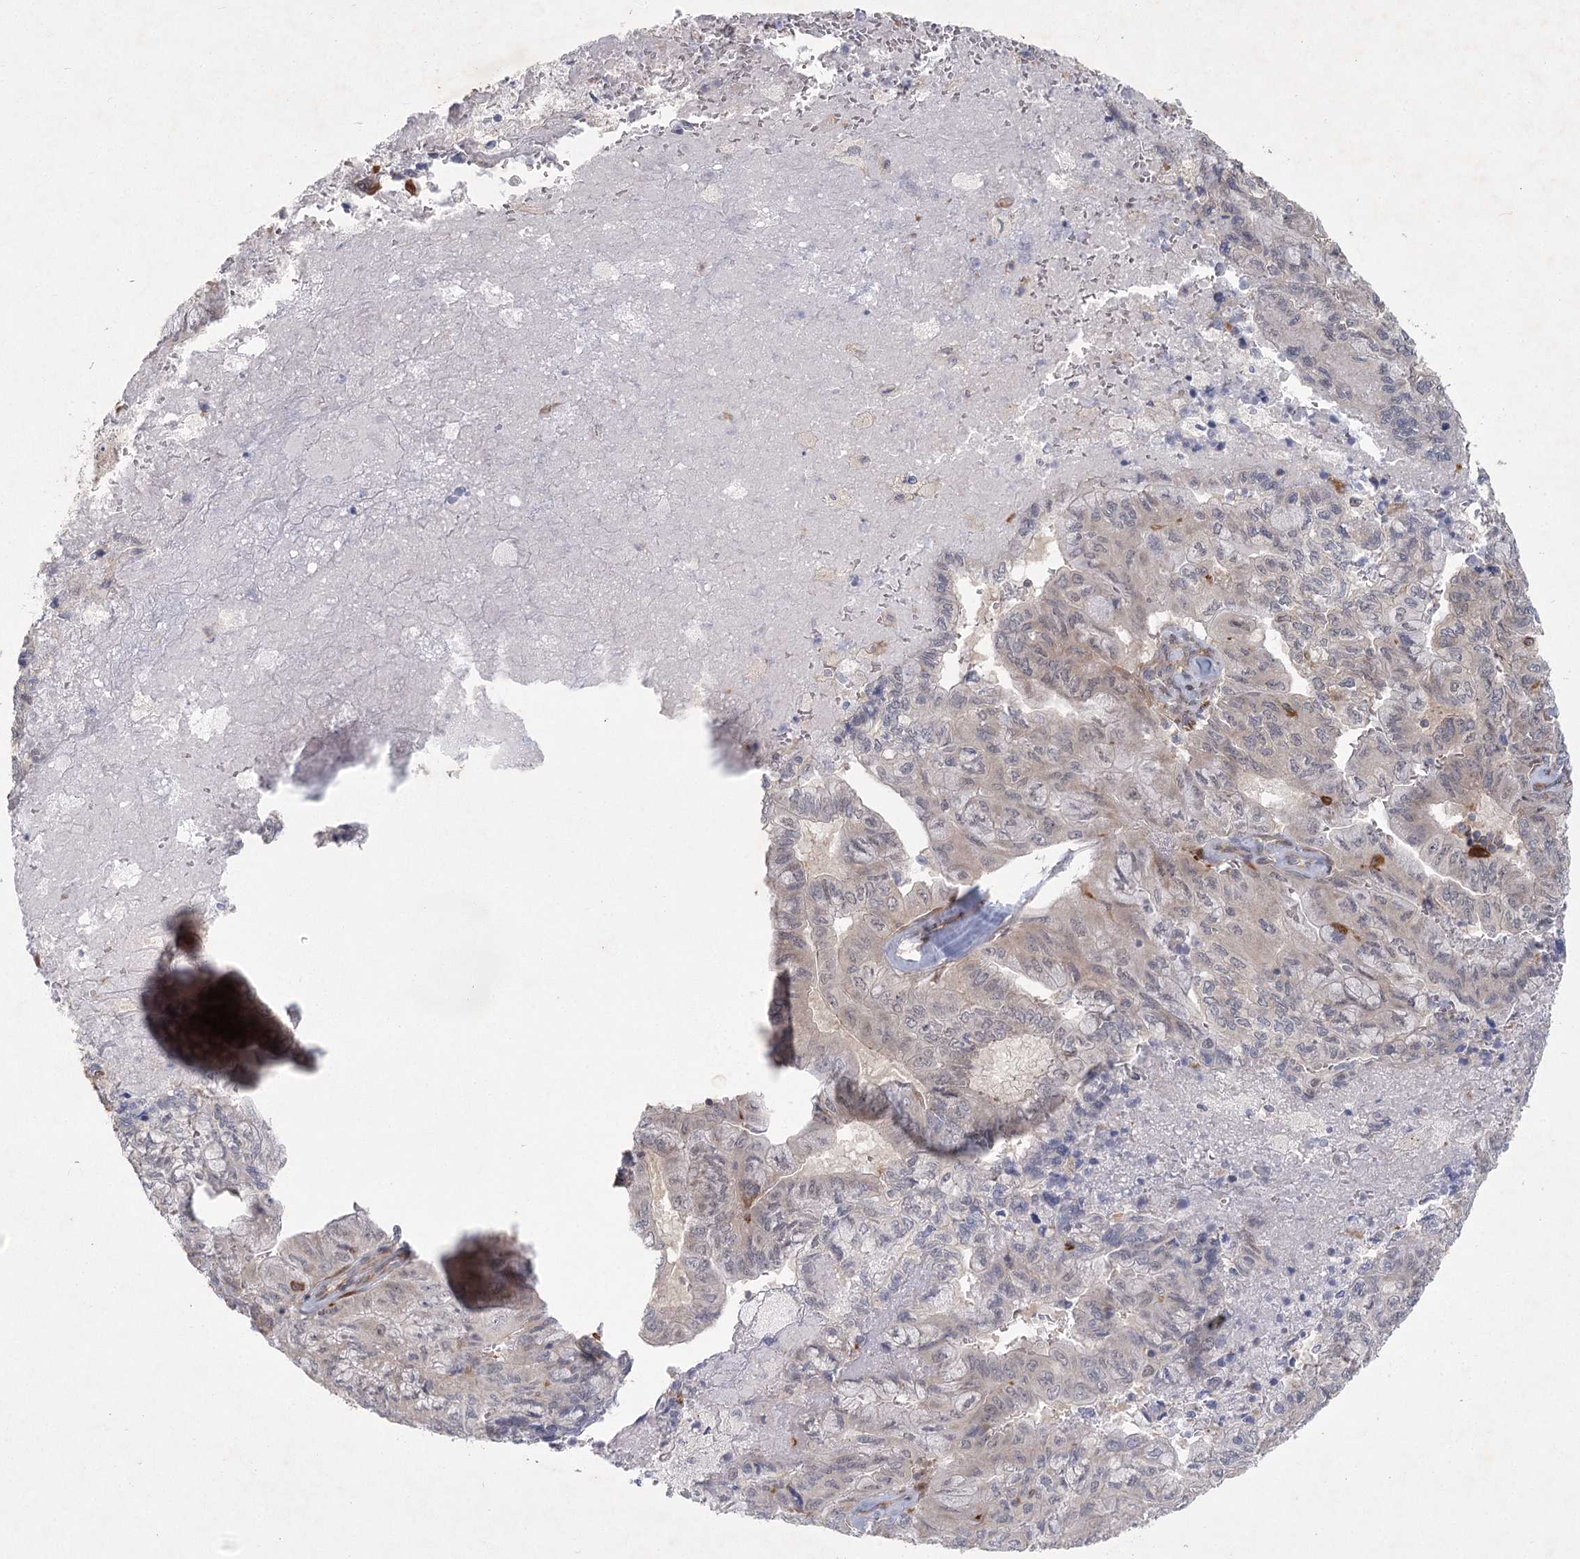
{"staining": {"intensity": "weak", "quantity": "25%-75%", "location": "nuclear"}, "tissue": "pancreatic cancer", "cell_type": "Tumor cells", "image_type": "cancer", "snomed": [{"axis": "morphology", "description": "Adenocarcinoma, NOS"}, {"axis": "topography", "description": "Pancreas"}], "caption": "Weak nuclear protein expression is identified in approximately 25%-75% of tumor cells in pancreatic cancer.", "gene": "FAM110C", "patient": {"sex": "male", "age": 51}}